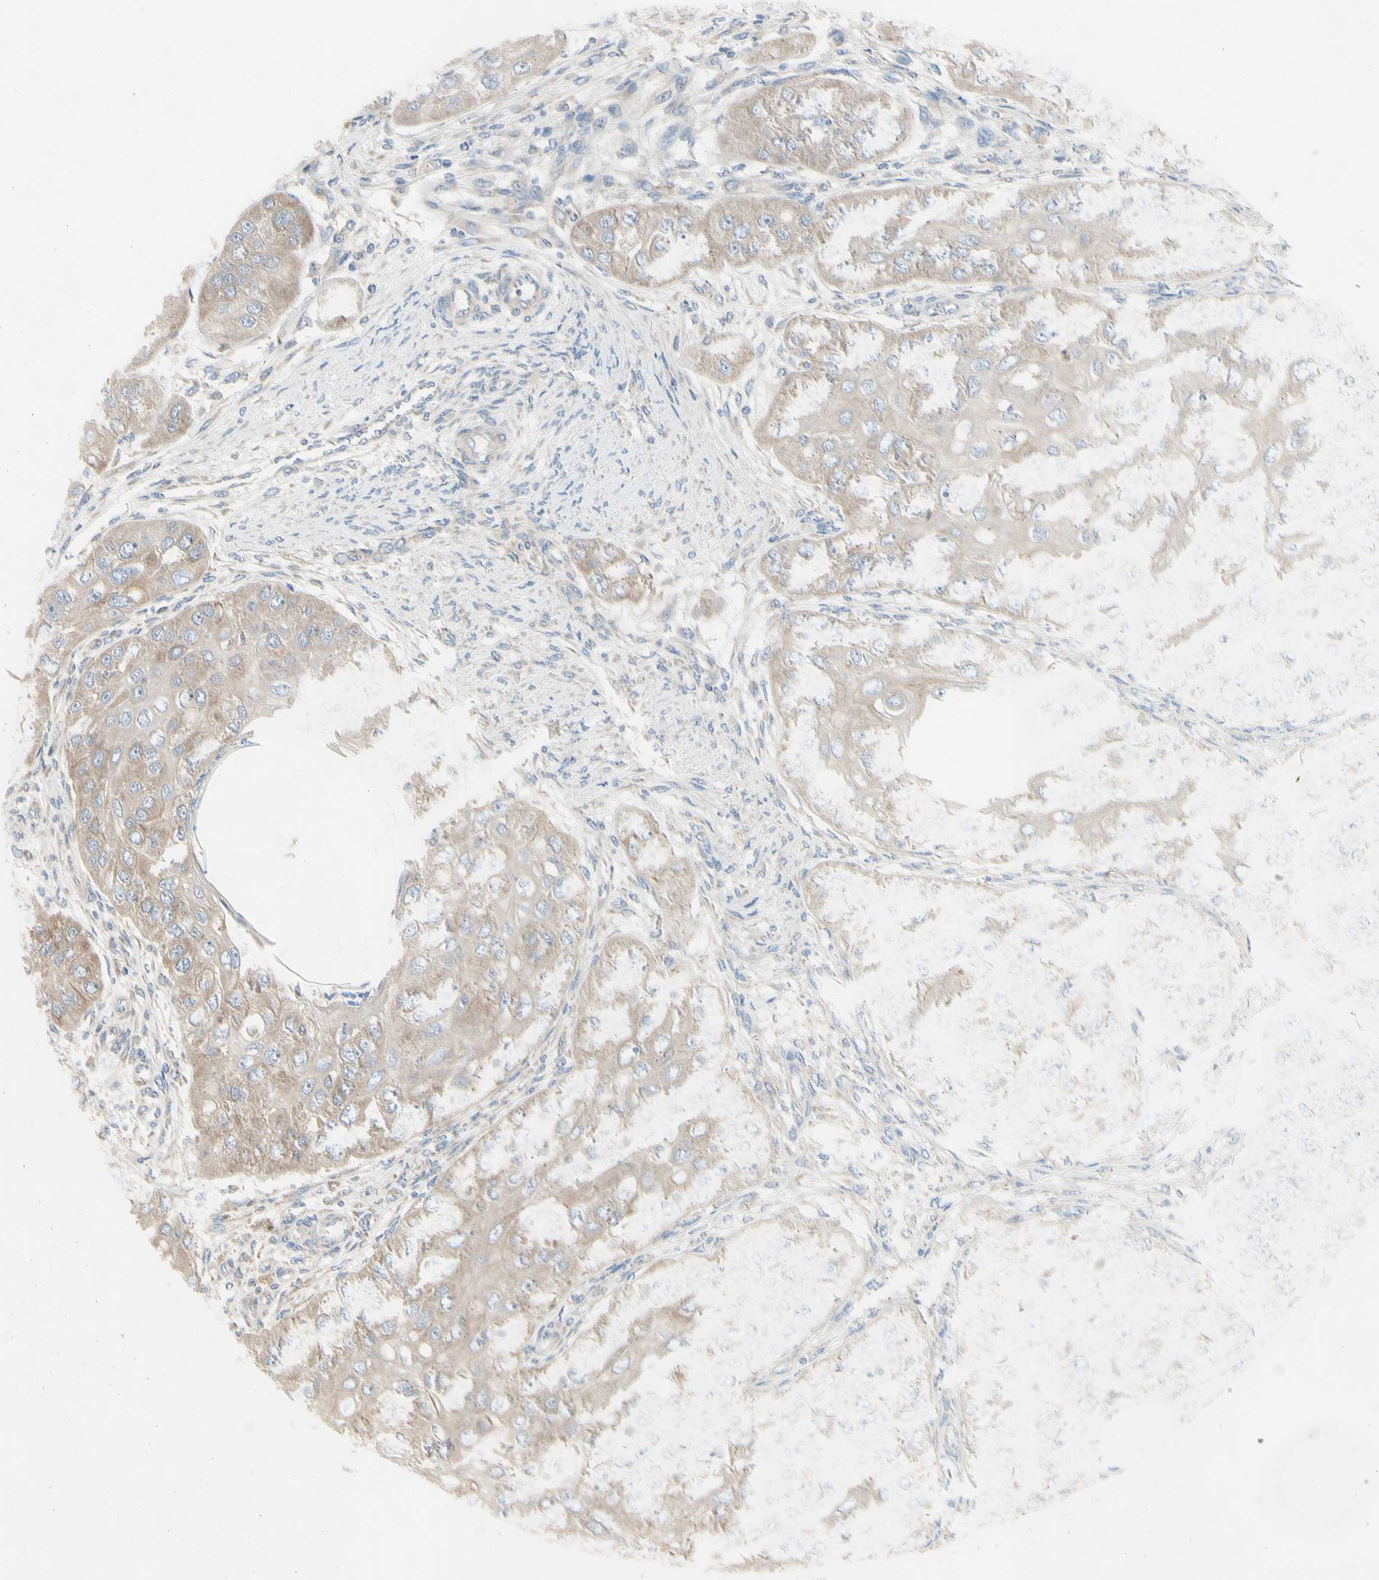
{"staining": {"intensity": "weak", "quantity": ">75%", "location": "cytoplasmic/membranous"}, "tissue": "head and neck cancer", "cell_type": "Tumor cells", "image_type": "cancer", "snomed": [{"axis": "morphology", "description": "Normal tissue, NOS"}, {"axis": "morphology", "description": "Squamous cell carcinoma, NOS"}, {"axis": "topography", "description": "Skeletal muscle"}, {"axis": "topography", "description": "Head-Neck"}], "caption": "DAB immunohistochemical staining of head and neck cancer (squamous cell carcinoma) reveals weak cytoplasmic/membranous protein positivity in about >75% of tumor cells. The protein is stained brown, and the nuclei are stained in blue (DAB (3,3'-diaminobenzidine) IHC with brightfield microscopy, high magnification).", "gene": "XIAP", "patient": {"sex": "male", "age": 51}}